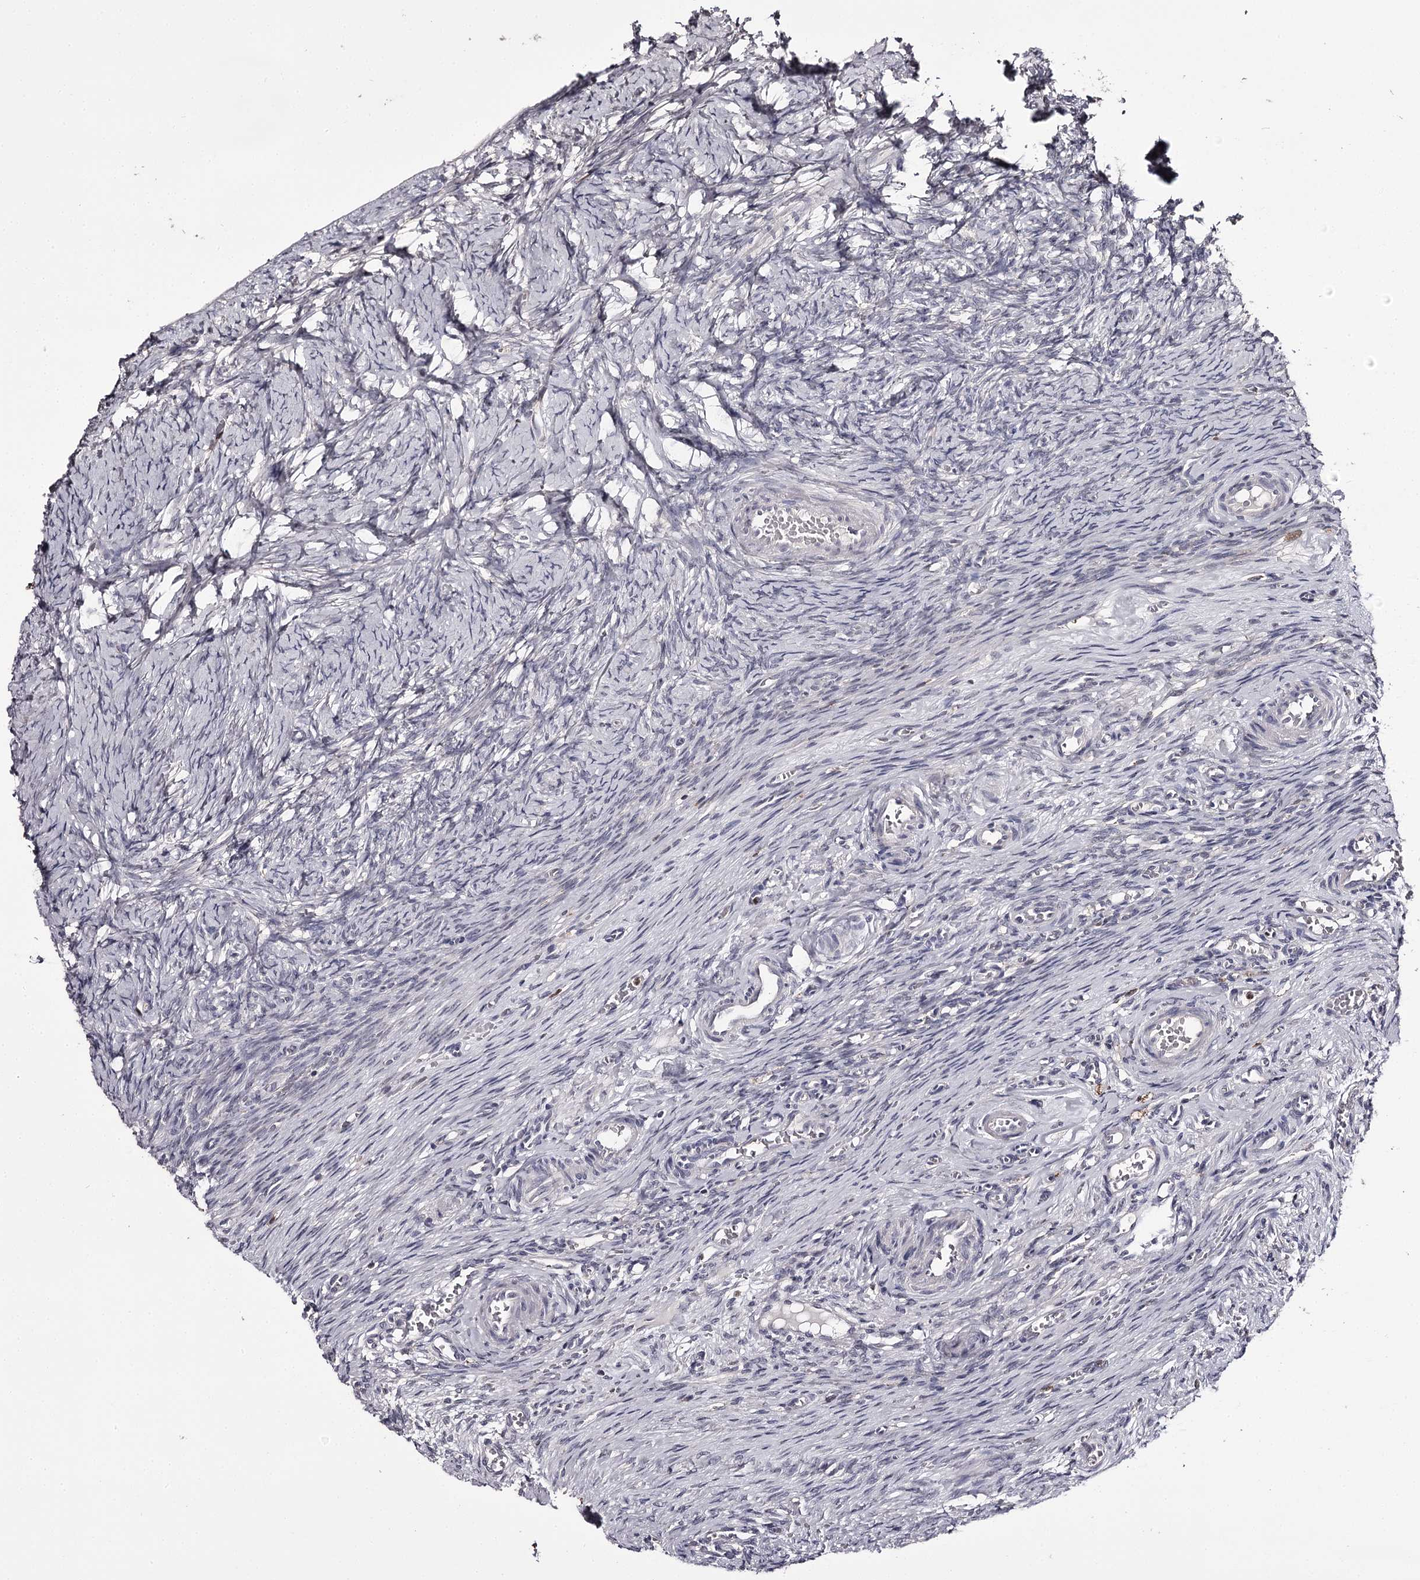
{"staining": {"intensity": "negative", "quantity": "none", "location": "none"}, "tissue": "ovary", "cell_type": "Follicle cells", "image_type": "normal", "snomed": [{"axis": "morphology", "description": "Adenocarcinoma, NOS"}, {"axis": "topography", "description": "Endometrium"}], "caption": "This is an immunohistochemistry photomicrograph of benign ovary. There is no staining in follicle cells.", "gene": "SLC32A1", "patient": {"sex": "female", "age": 32}}